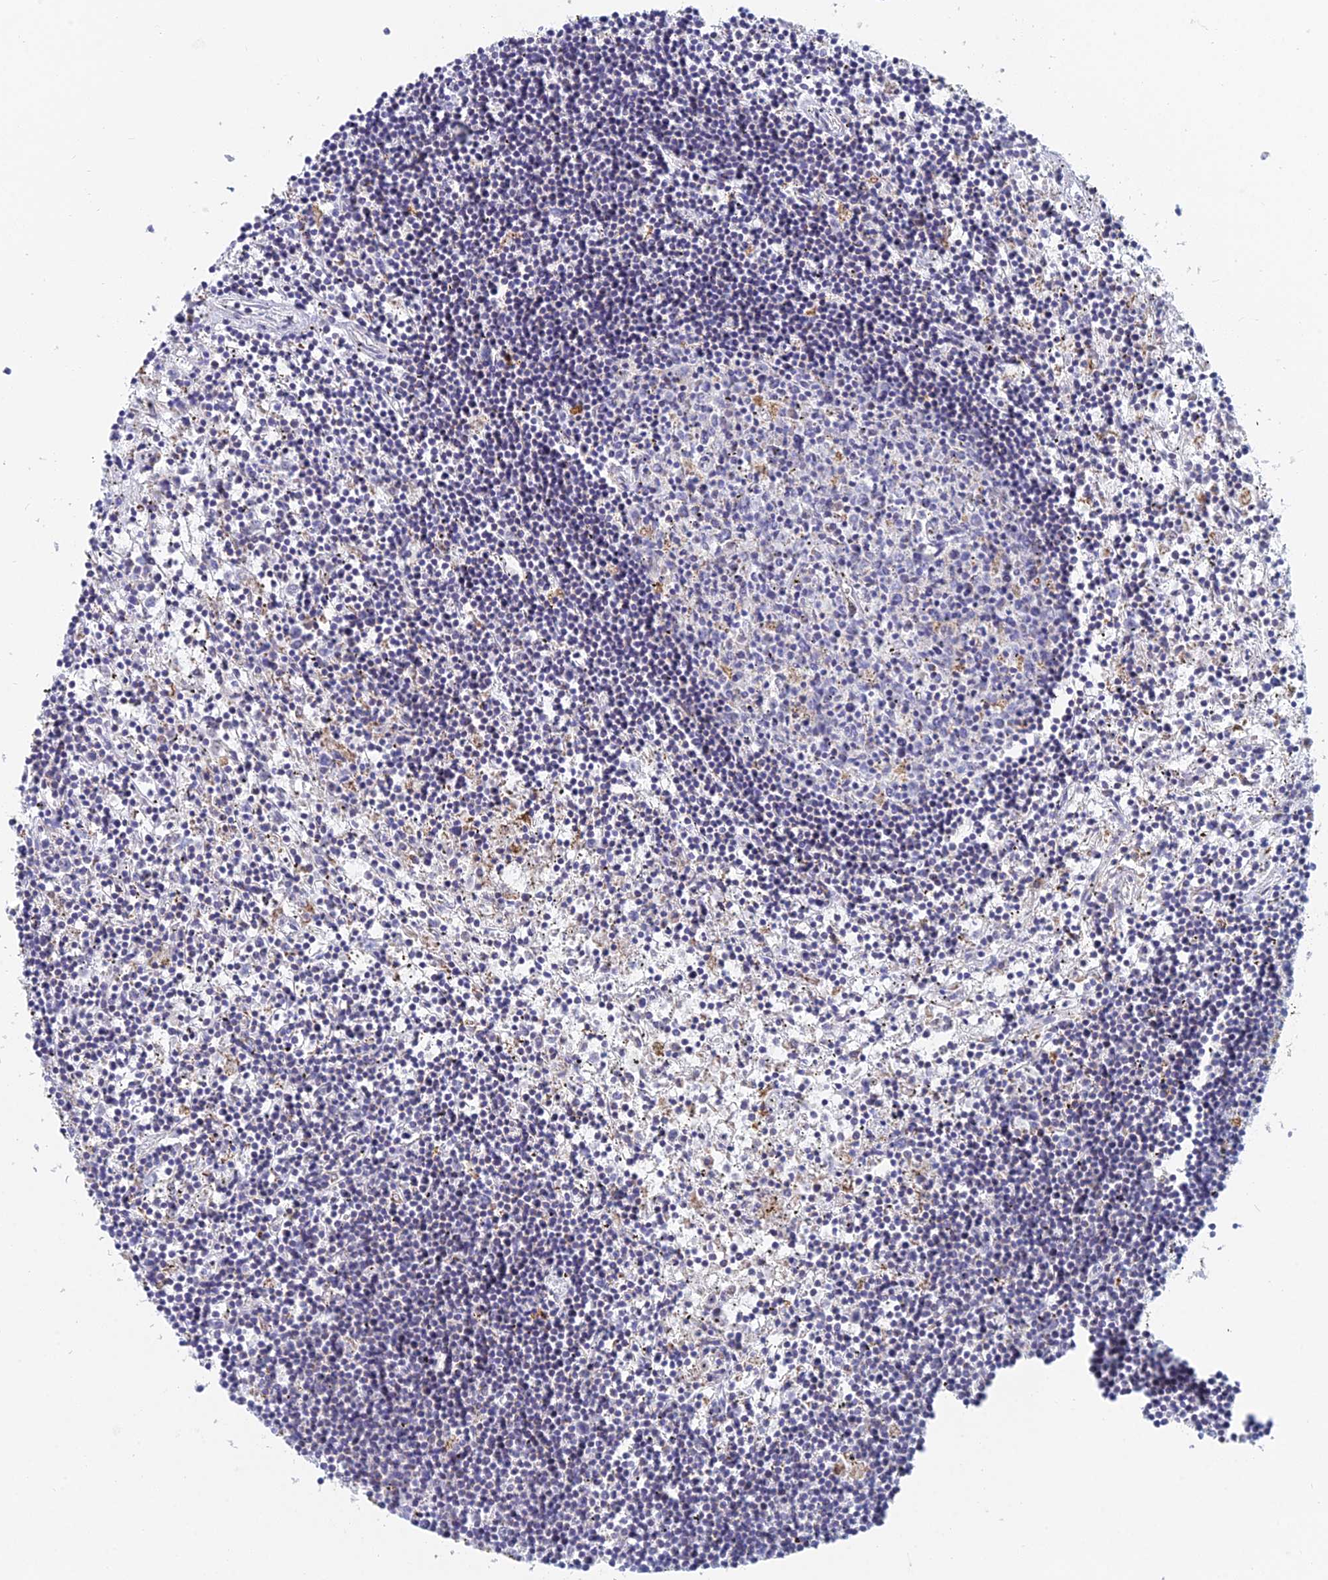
{"staining": {"intensity": "negative", "quantity": "none", "location": "none"}, "tissue": "lymphoma", "cell_type": "Tumor cells", "image_type": "cancer", "snomed": [{"axis": "morphology", "description": "Malignant lymphoma, non-Hodgkin's type, Low grade"}, {"axis": "topography", "description": "Spleen"}], "caption": "There is no significant positivity in tumor cells of low-grade malignant lymphoma, non-Hodgkin's type.", "gene": "ACSM1", "patient": {"sex": "male", "age": 76}}